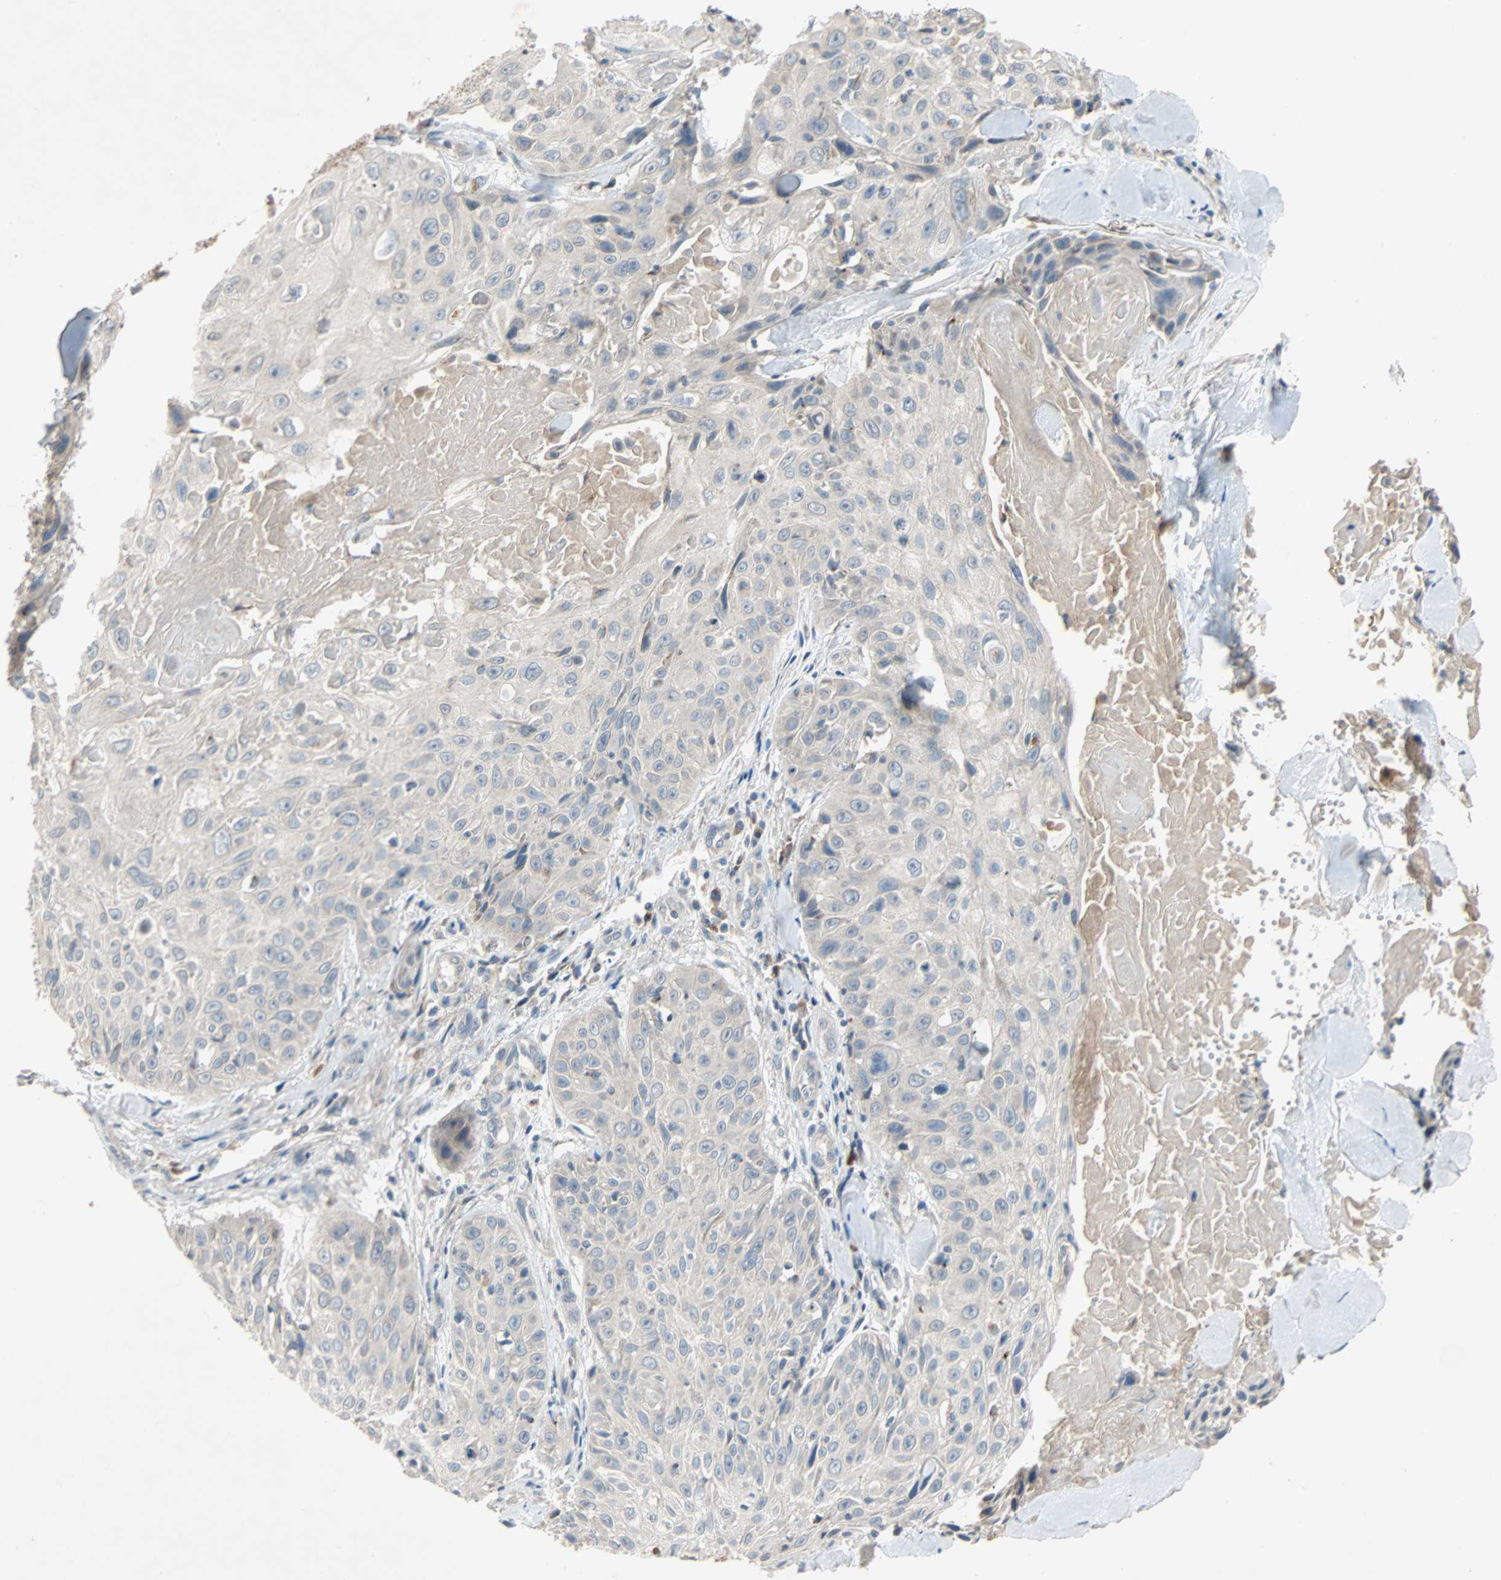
{"staining": {"intensity": "weak", "quantity": "<25%", "location": "cytoplasmic/membranous"}, "tissue": "skin cancer", "cell_type": "Tumor cells", "image_type": "cancer", "snomed": [{"axis": "morphology", "description": "Squamous cell carcinoma, NOS"}, {"axis": "topography", "description": "Skin"}], "caption": "High magnification brightfield microscopy of squamous cell carcinoma (skin) stained with DAB (3,3'-diaminobenzidine) (brown) and counterstained with hematoxylin (blue): tumor cells show no significant positivity.", "gene": "XYLT1", "patient": {"sex": "male", "age": 86}}